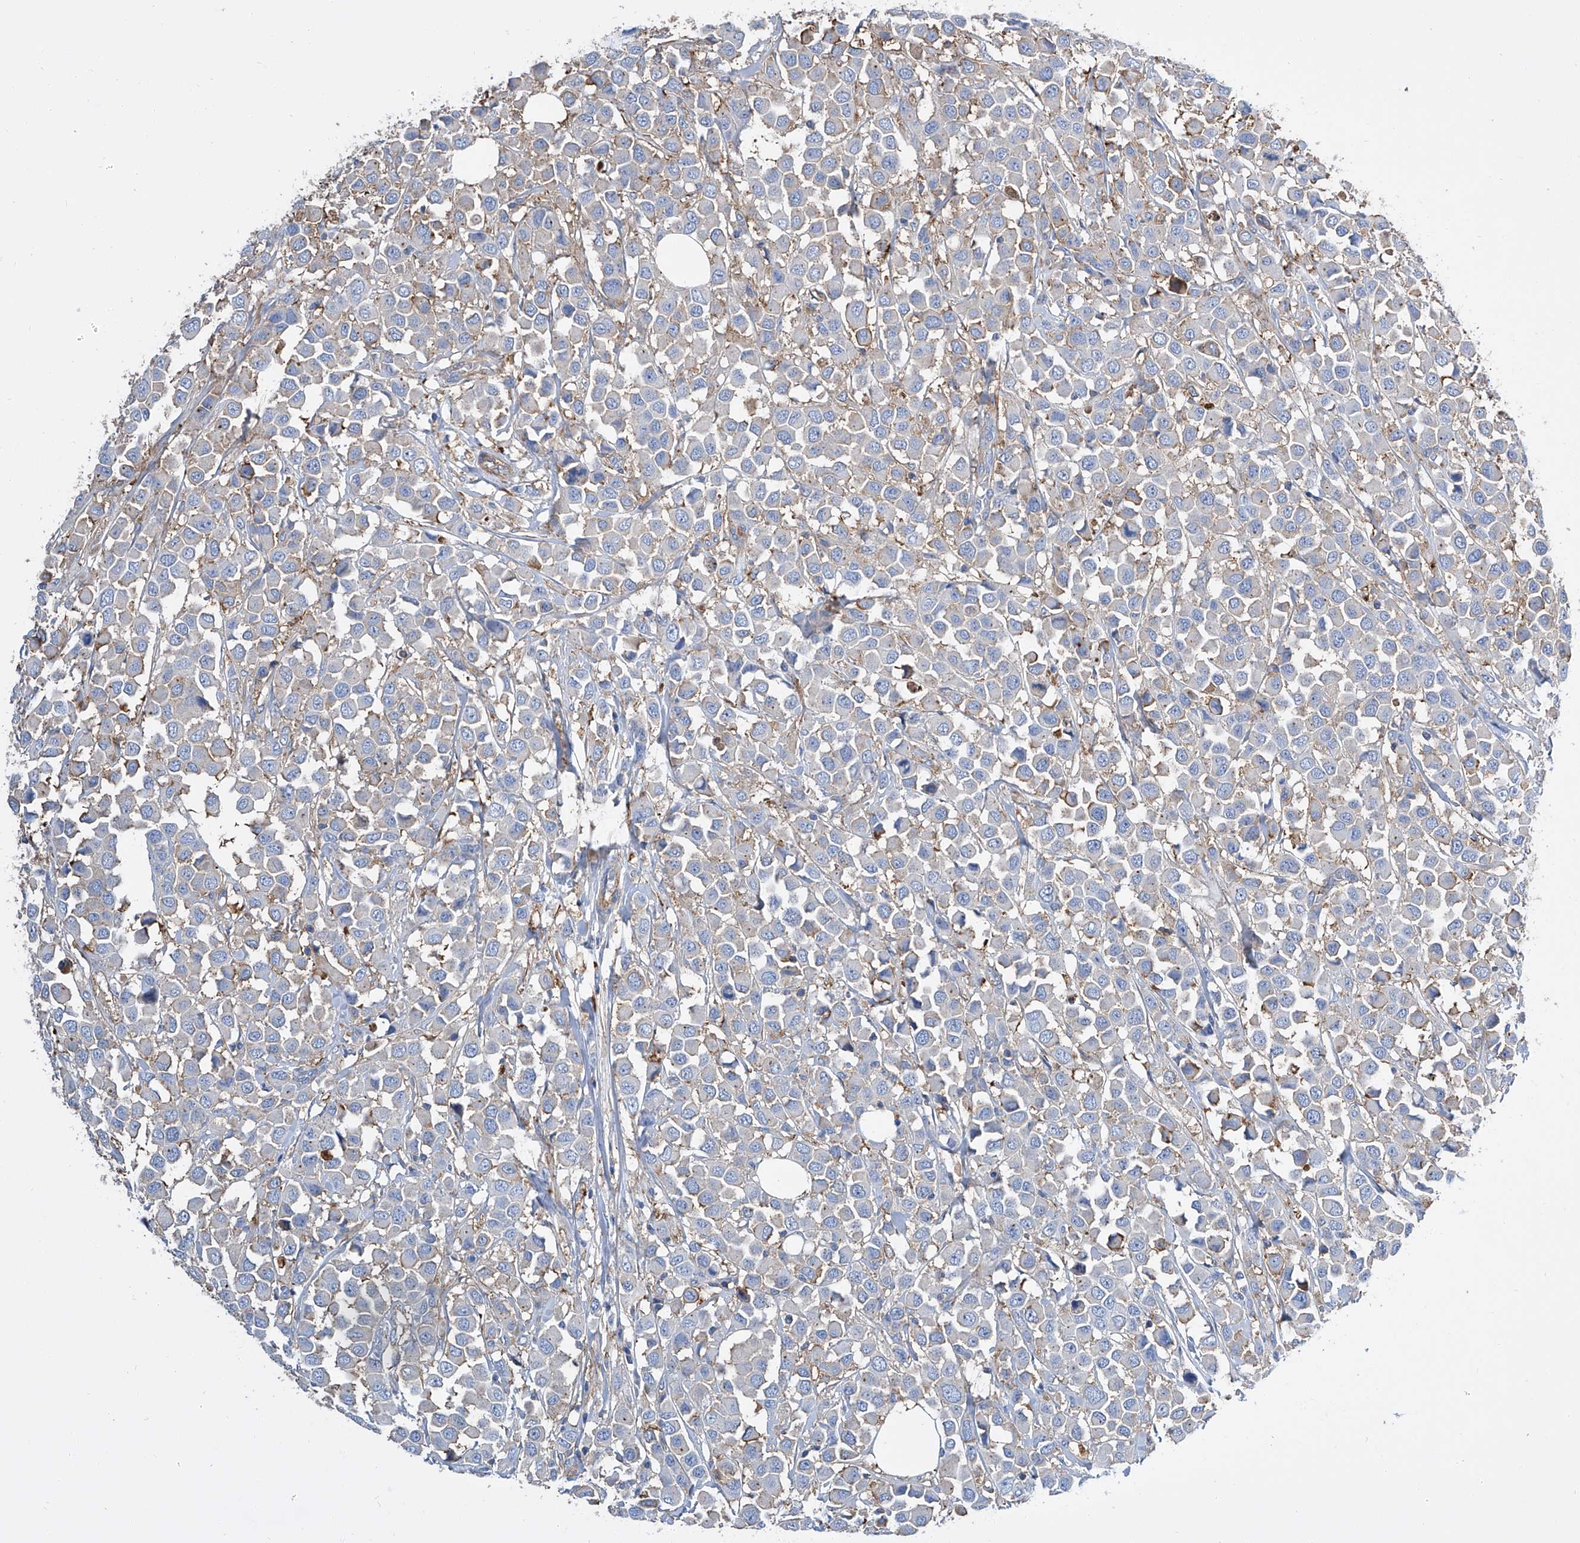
{"staining": {"intensity": "negative", "quantity": "none", "location": "none"}, "tissue": "breast cancer", "cell_type": "Tumor cells", "image_type": "cancer", "snomed": [{"axis": "morphology", "description": "Duct carcinoma"}, {"axis": "topography", "description": "Breast"}], "caption": "Tumor cells are negative for brown protein staining in breast intraductal carcinoma.", "gene": "GPT", "patient": {"sex": "female", "age": 61}}